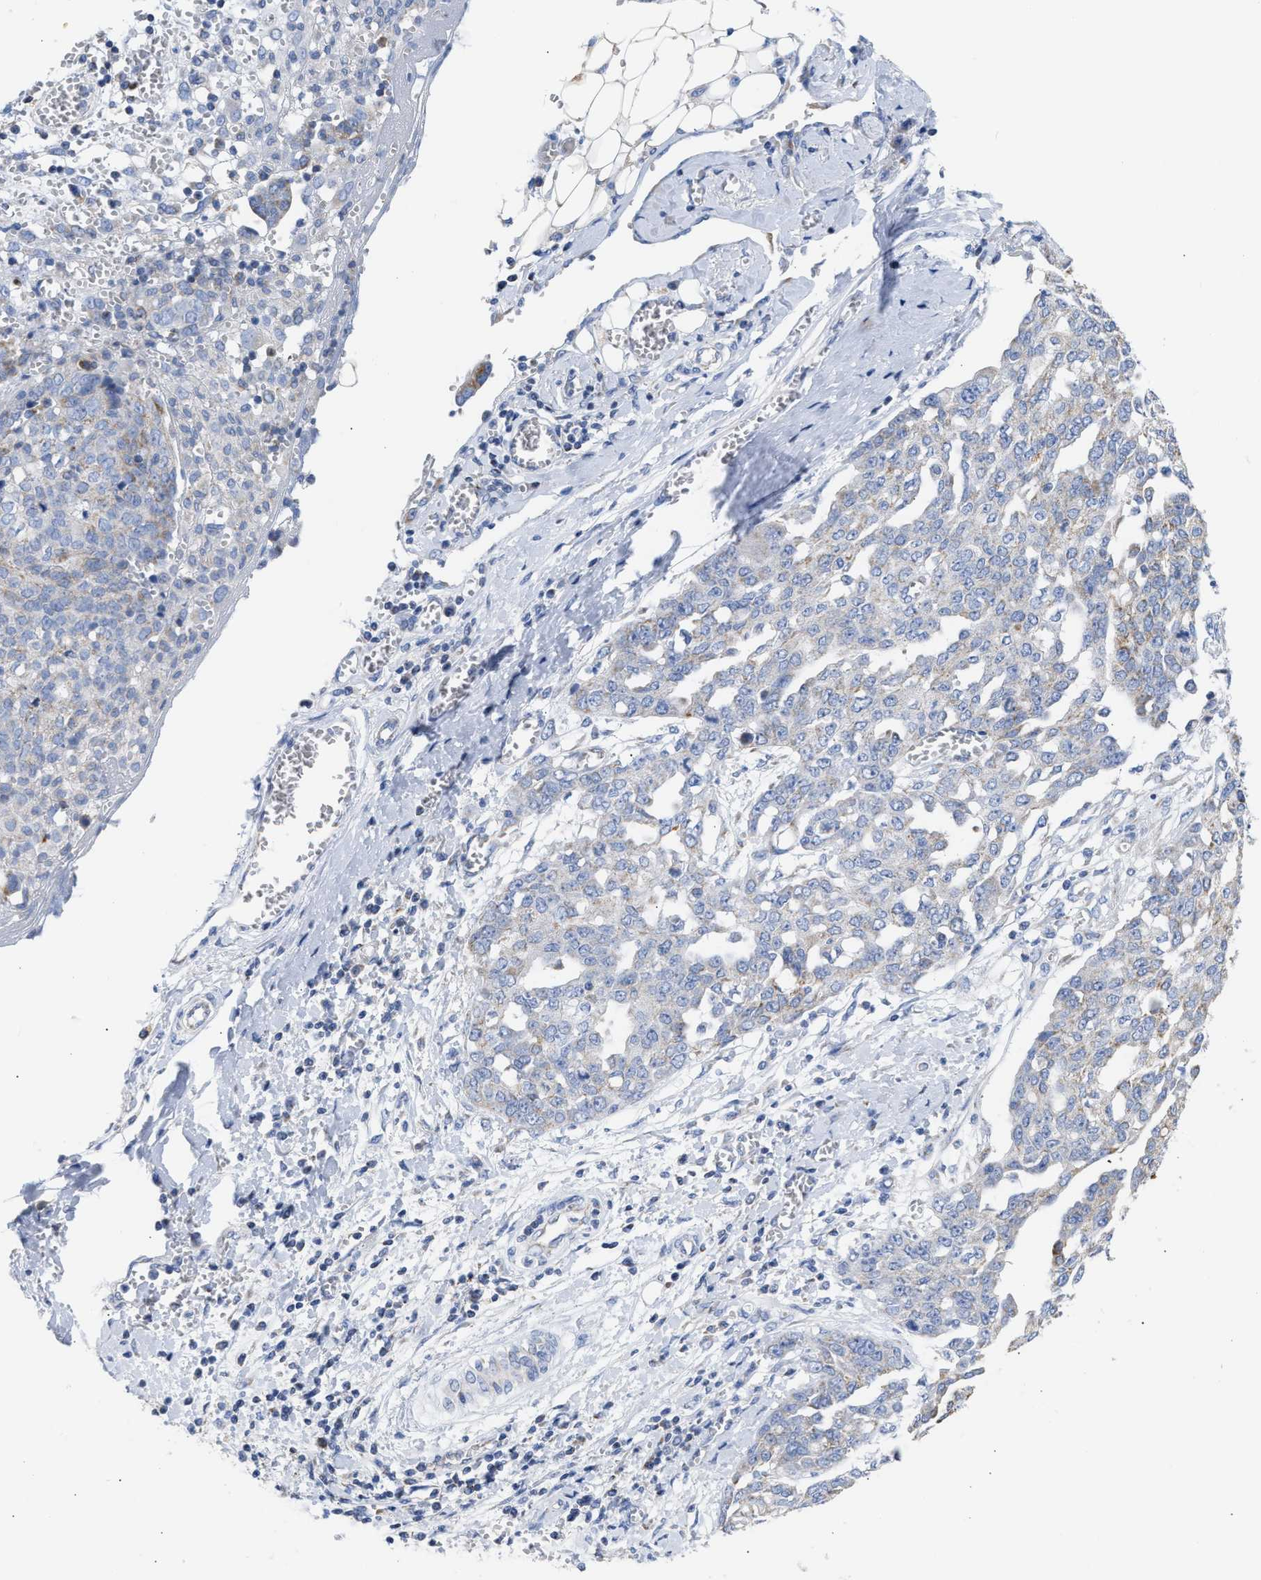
{"staining": {"intensity": "weak", "quantity": "<25%", "location": "cytoplasmic/membranous"}, "tissue": "ovarian cancer", "cell_type": "Tumor cells", "image_type": "cancer", "snomed": [{"axis": "morphology", "description": "Cystadenocarcinoma, serous, NOS"}, {"axis": "topography", "description": "Soft tissue"}, {"axis": "topography", "description": "Ovary"}], "caption": "A high-resolution micrograph shows immunohistochemistry (IHC) staining of ovarian cancer, which exhibits no significant positivity in tumor cells.", "gene": "ACOT13", "patient": {"sex": "female", "age": 57}}